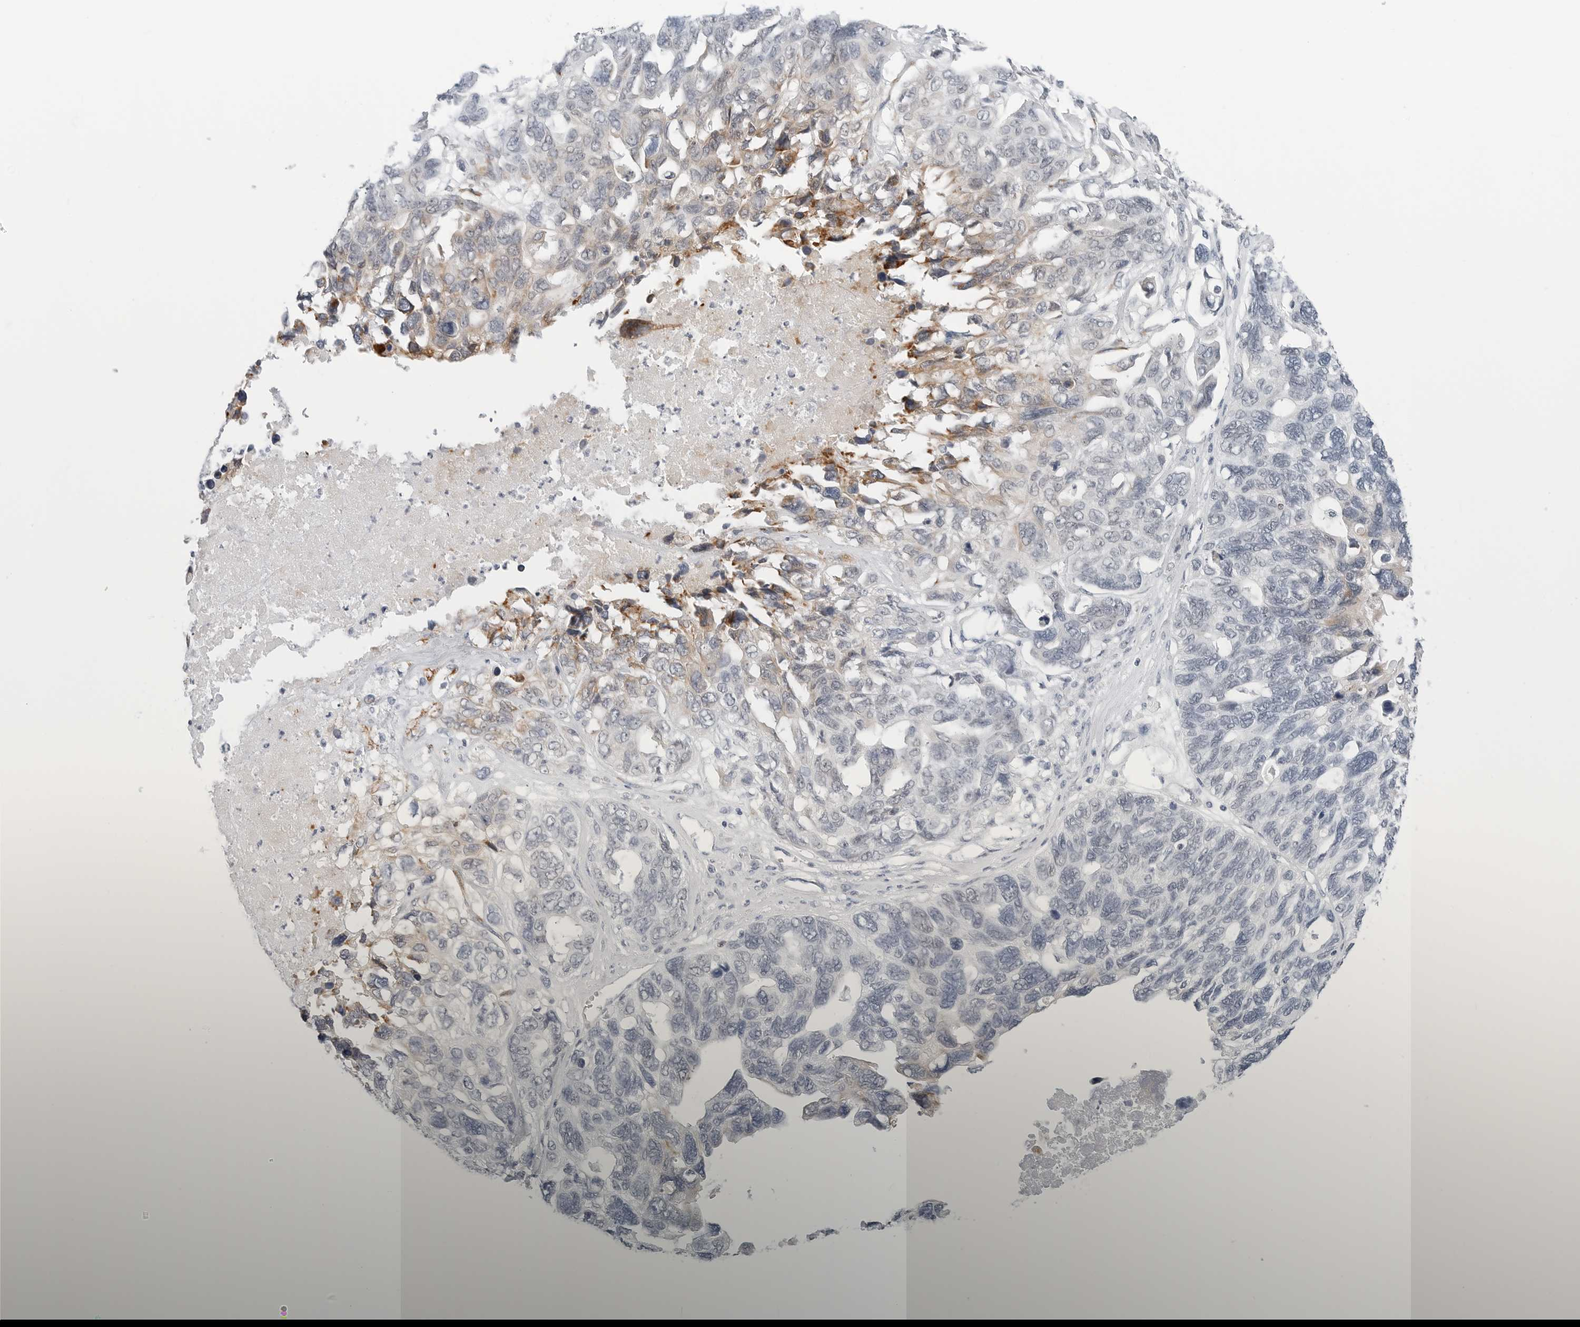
{"staining": {"intensity": "moderate", "quantity": "<25%", "location": "cytoplasmic/membranous"}, "tissue": "ovarian cancer", "cell_type": "Tumor cells", "image_type": "cancer", "snomed": [{"axis": "morphology", "description": "Cystadenocarcinoma, serous, NOS"}, {"axis": "topography", "description": "Ovary"}], "caption": "Immunohistochemistry (DAB) staining of ovarian cancer shows moderate cytoplasmic/membranous protein staining in about <25% of tumor cells.", "gene": "TSEN2", "patient": {"sex": "female", "age": 79}}